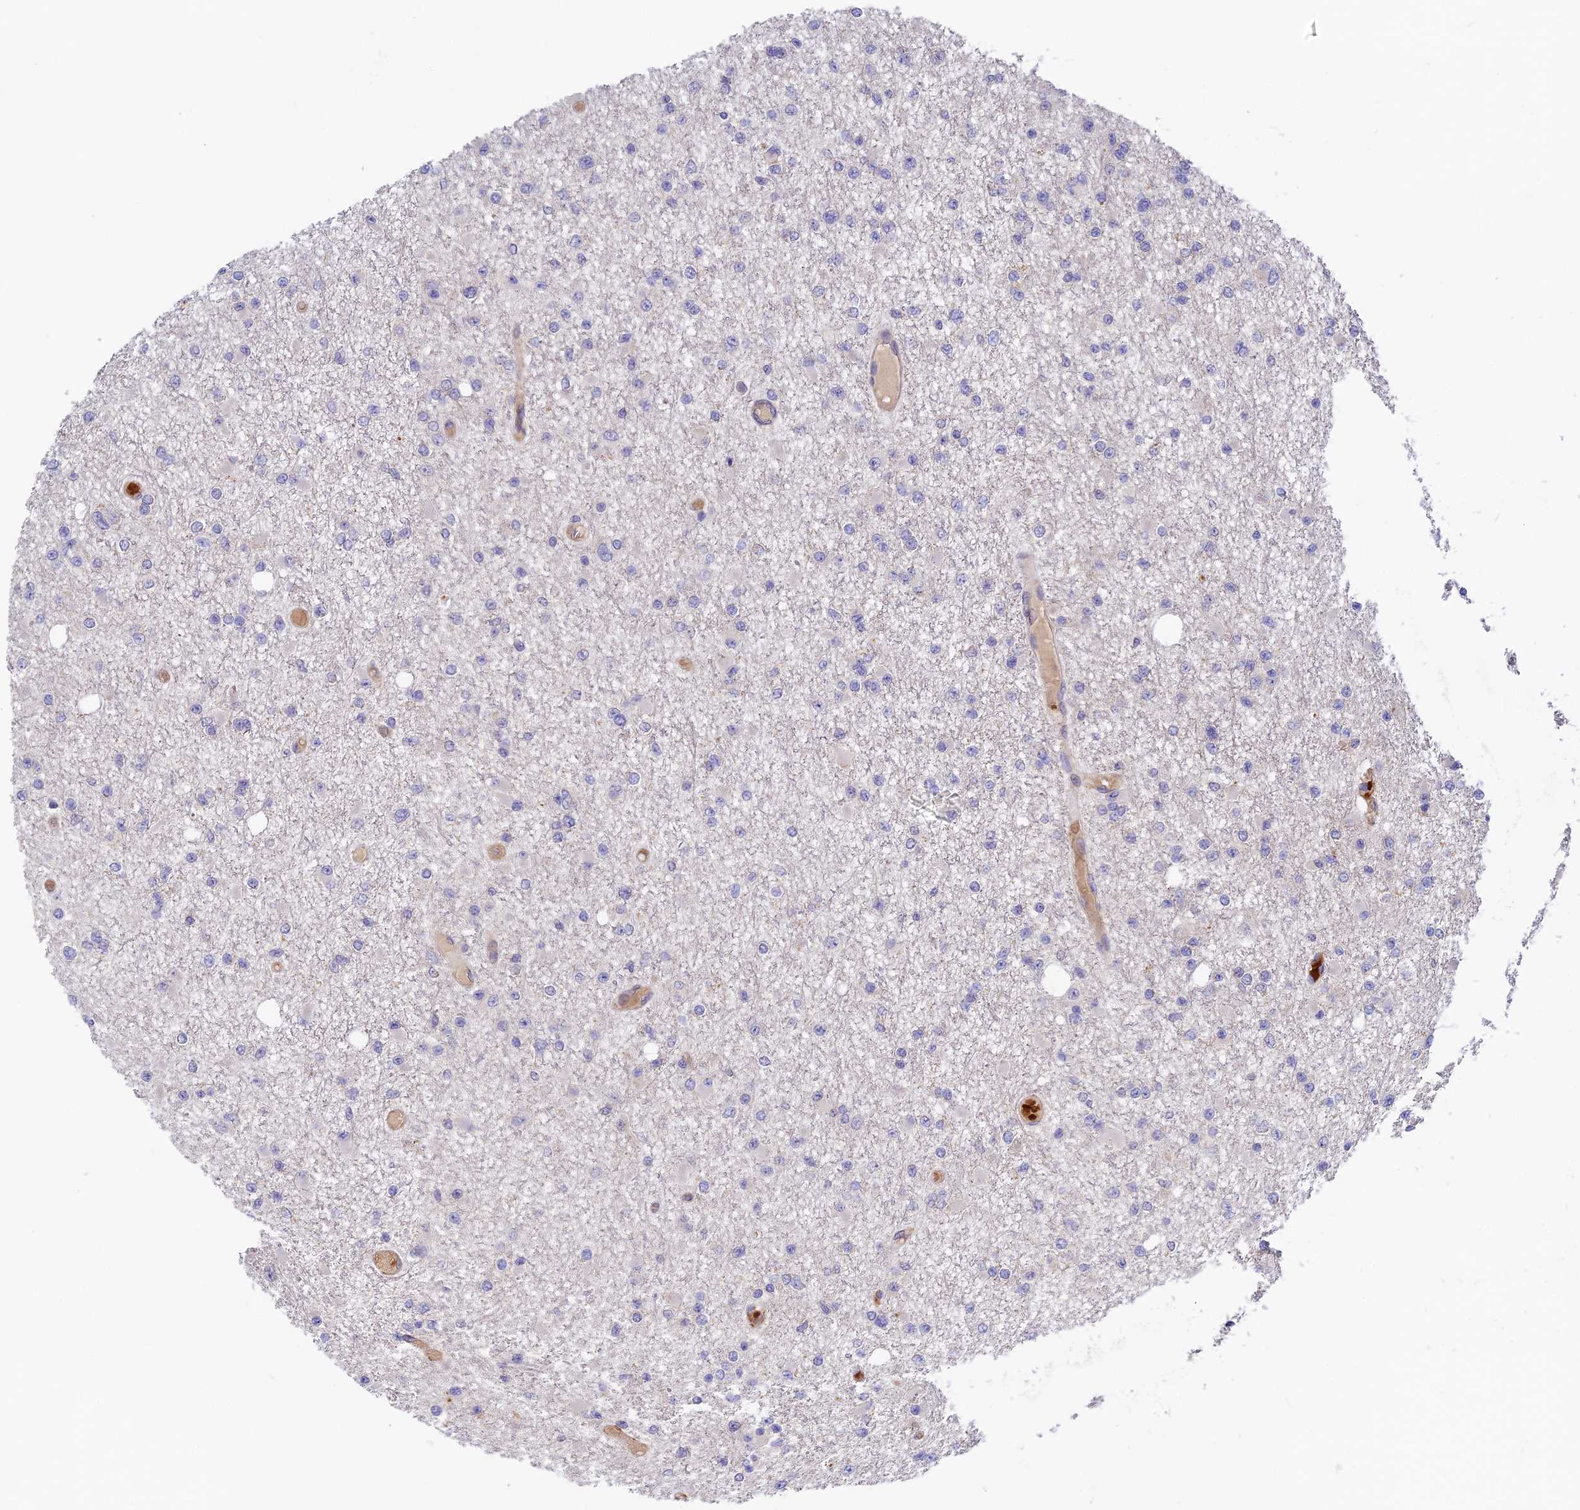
{"staining": {"intensity": "negative", "quantity": "none", "location": "none"}, "tissue": "glioma", "cell_type": "Tumor cells", "image_type": "cancer", "snomed": [{"axis": "morphology", "description": "Glioma, malignant, Low grade"}, {"axis": "topography", "description": "Brain"}], "caption": "Malignant low-grade glioma was stained to show a protein in brown. There is no significant positivity in tumor cells. (DAB IHC with hematoxylin counter stain).", "gene": "MISP3", "patient": {"sex": "female", "age": 22}}